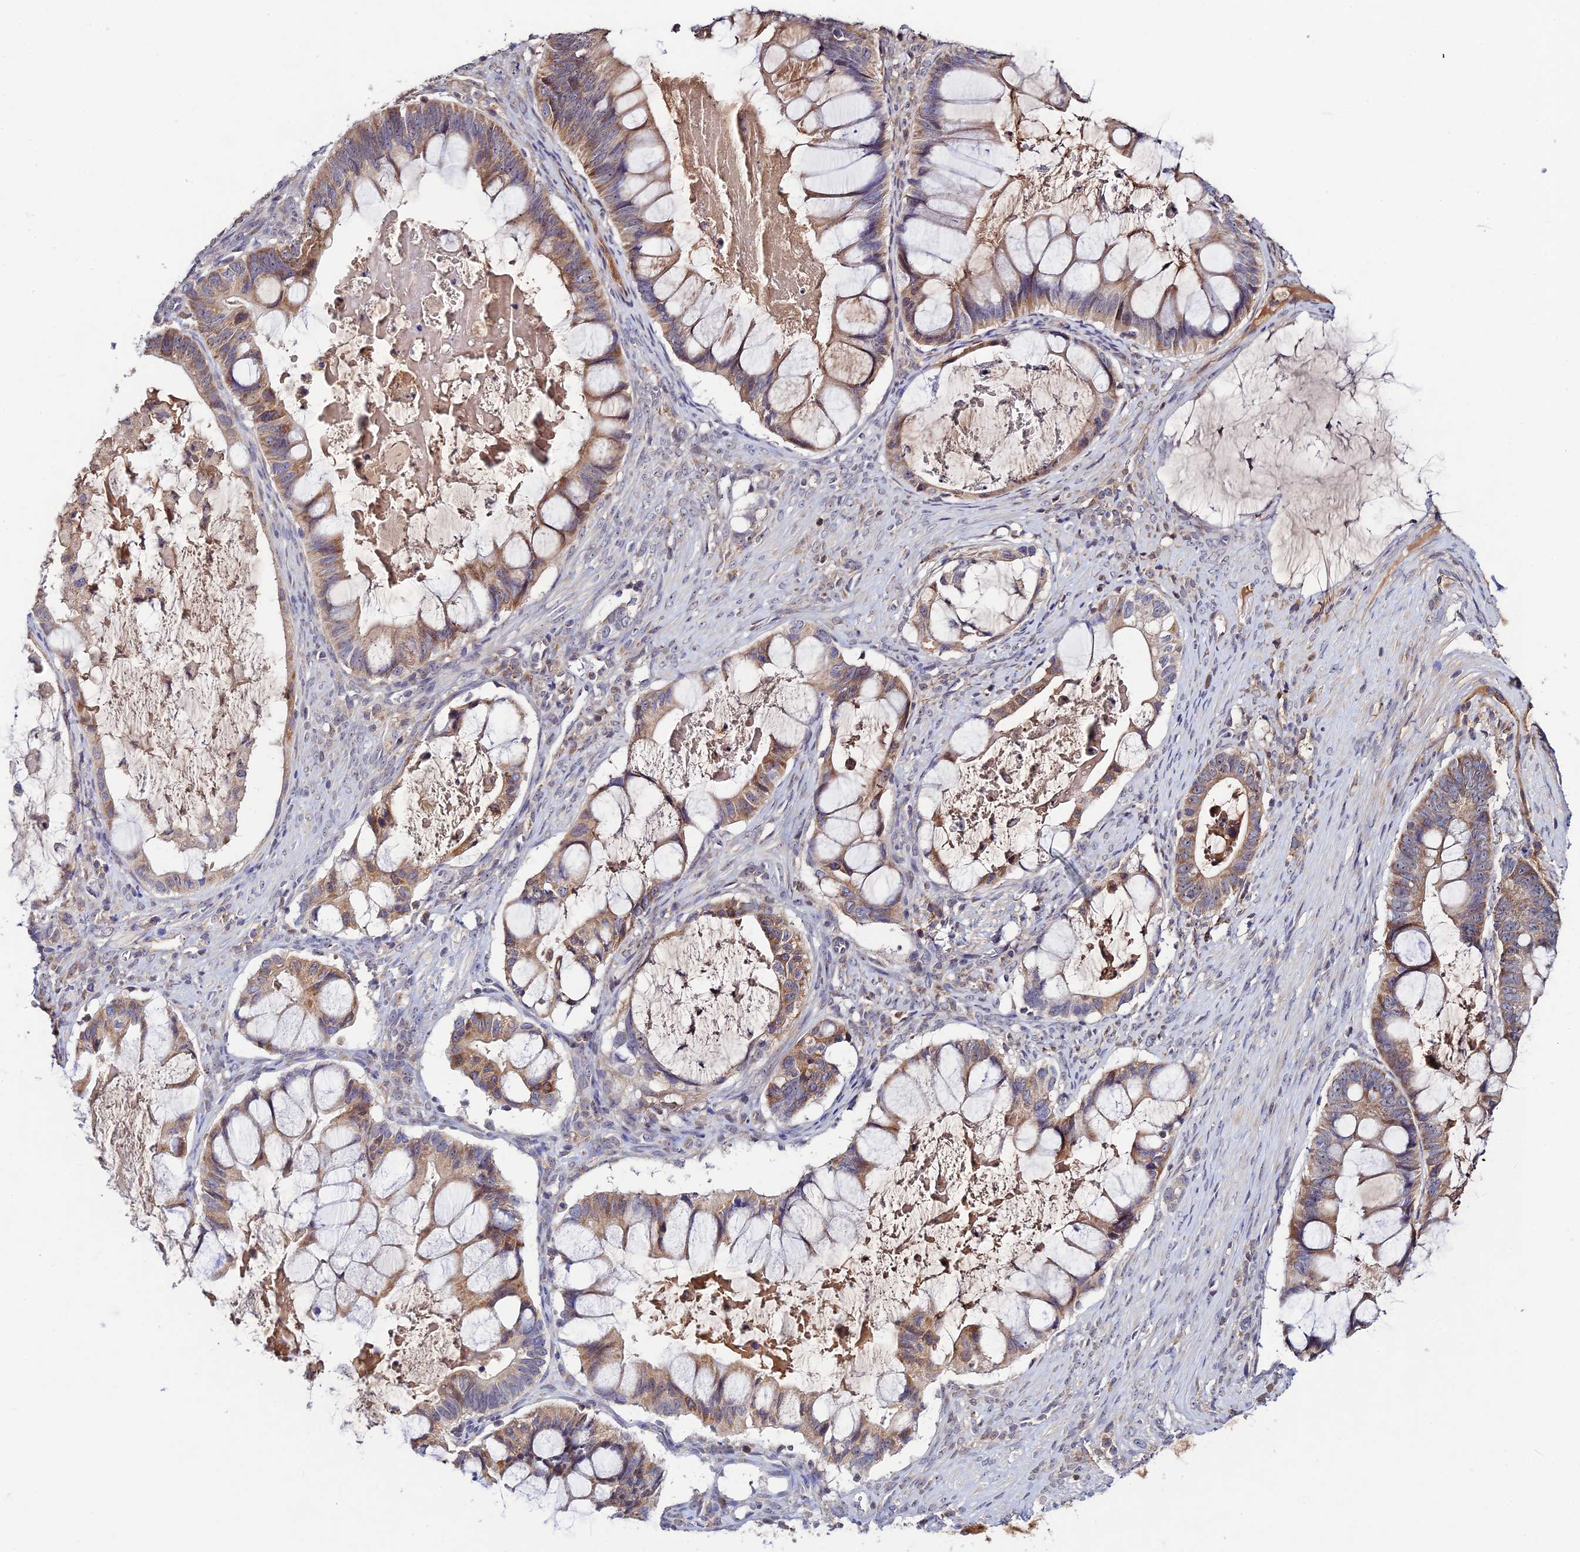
{"staining": {"intensity": "weak", "quantity": ">75%", "location": "cytoplasmic/membranous"}, "tissue": "ovarian cancer", "cell_type": "Tumor cells", "image_type": "cancer", "snomed": [{"axis": "morphology", "description": "Cystadenocarcinoma, mucinous, NOS"}, {"axis": "topography", "description": "Ovary"}], "caption": "This photomicrograph reveals immunohistochemistry (IHC) staining of human ovarian mucinous cystadenocarcinoma, with low weak cytoplasmic/membranous expression in about >75% of tumor cells.", "gene": "CHST5", "patient": {"sex": "female", "age": 61}}